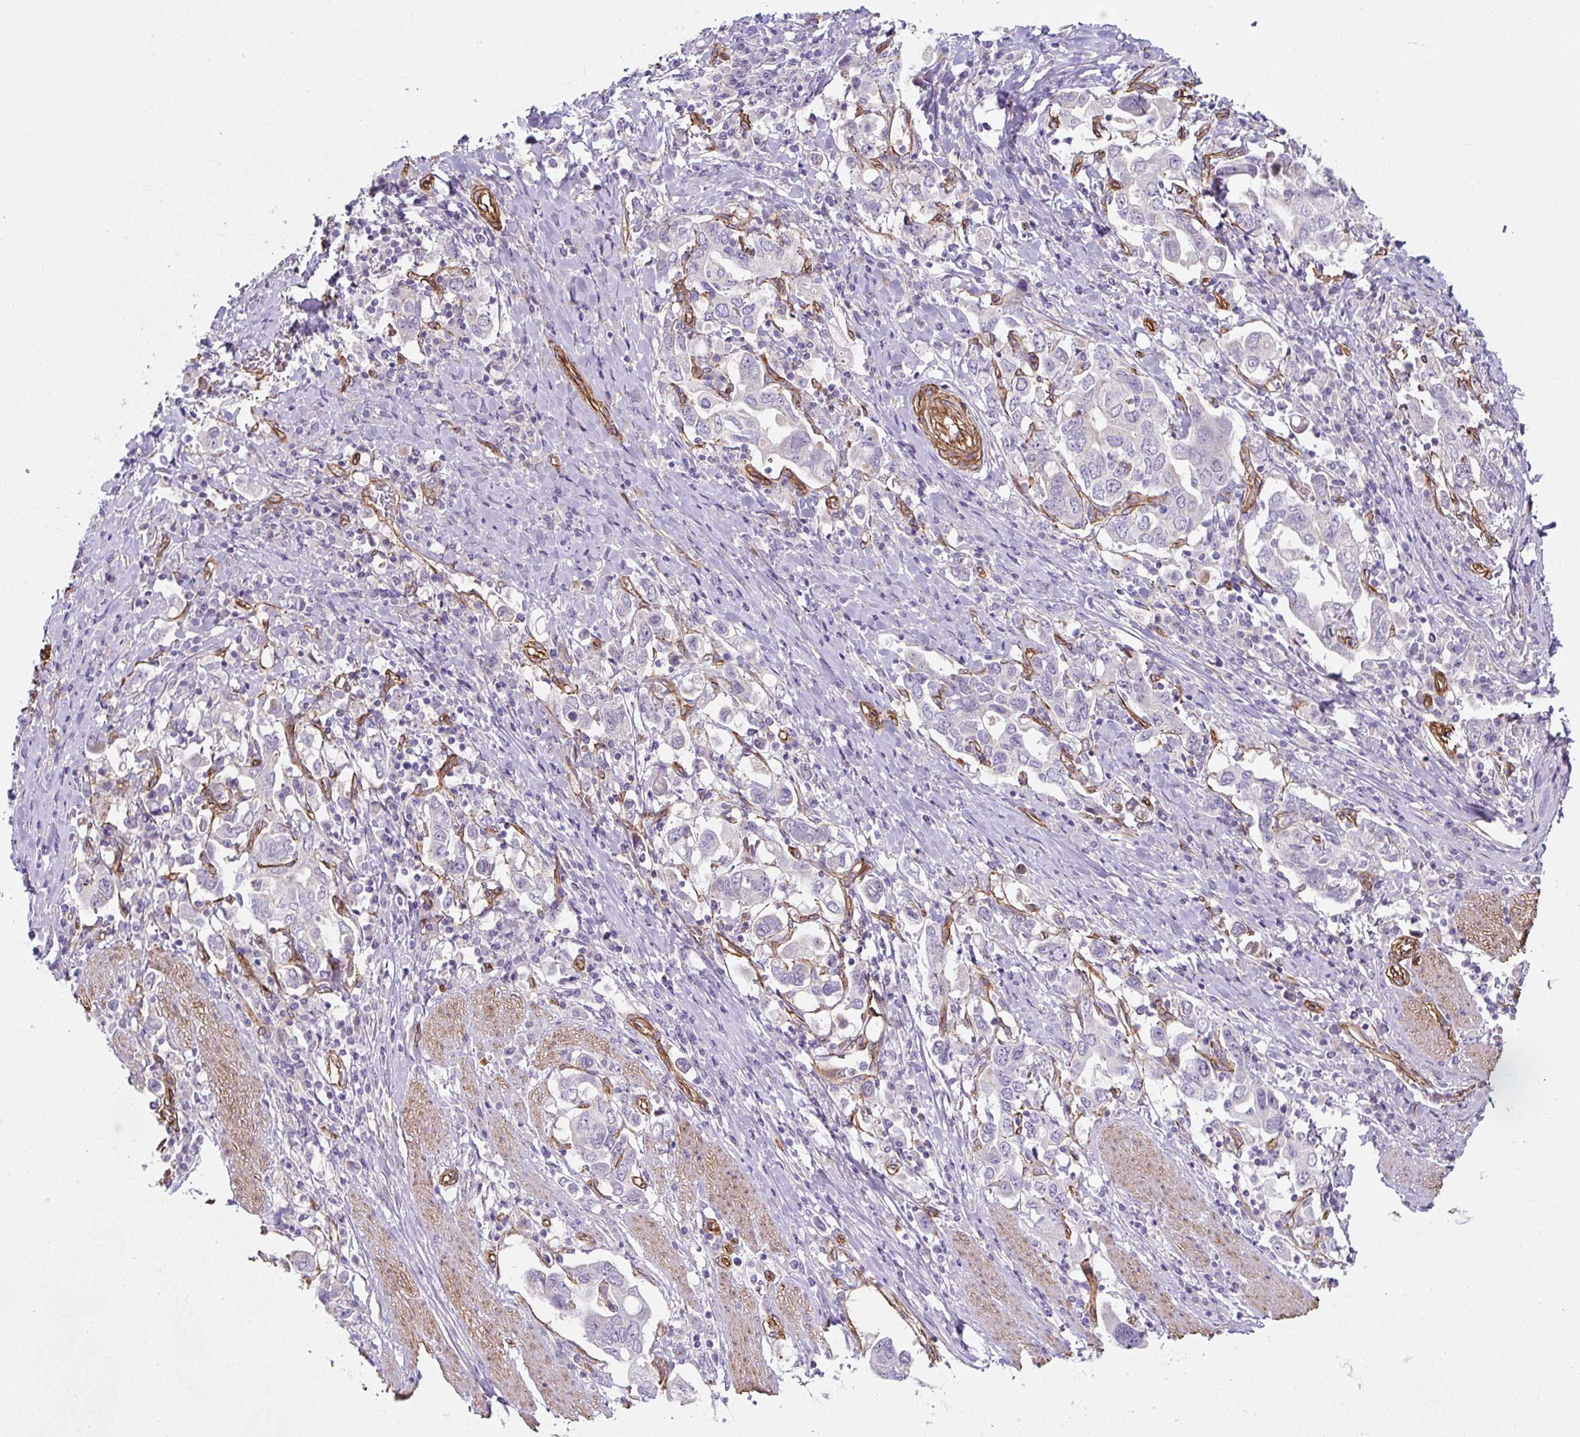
{"staining": {"intensity": "negative", "quantity": "none", "location": "none"}, "tissue": "stomach cancer", "cell_type": "Tumor cells", "image_type": "cancer", "snomed": [{"axis": "morphology", "description": "Adenocarcinoma, NOS"}, {"axis": "topography", "description": "Stomach, upper"}, {"axis": "topography", "description": "Stomach"}], "caption": "The histopathology image shows no significant positivity in tumor cells of adenocarcinoma (stomach).", "gene": "ANKUB1", "patient": {"sex": "male", "age": 62}}